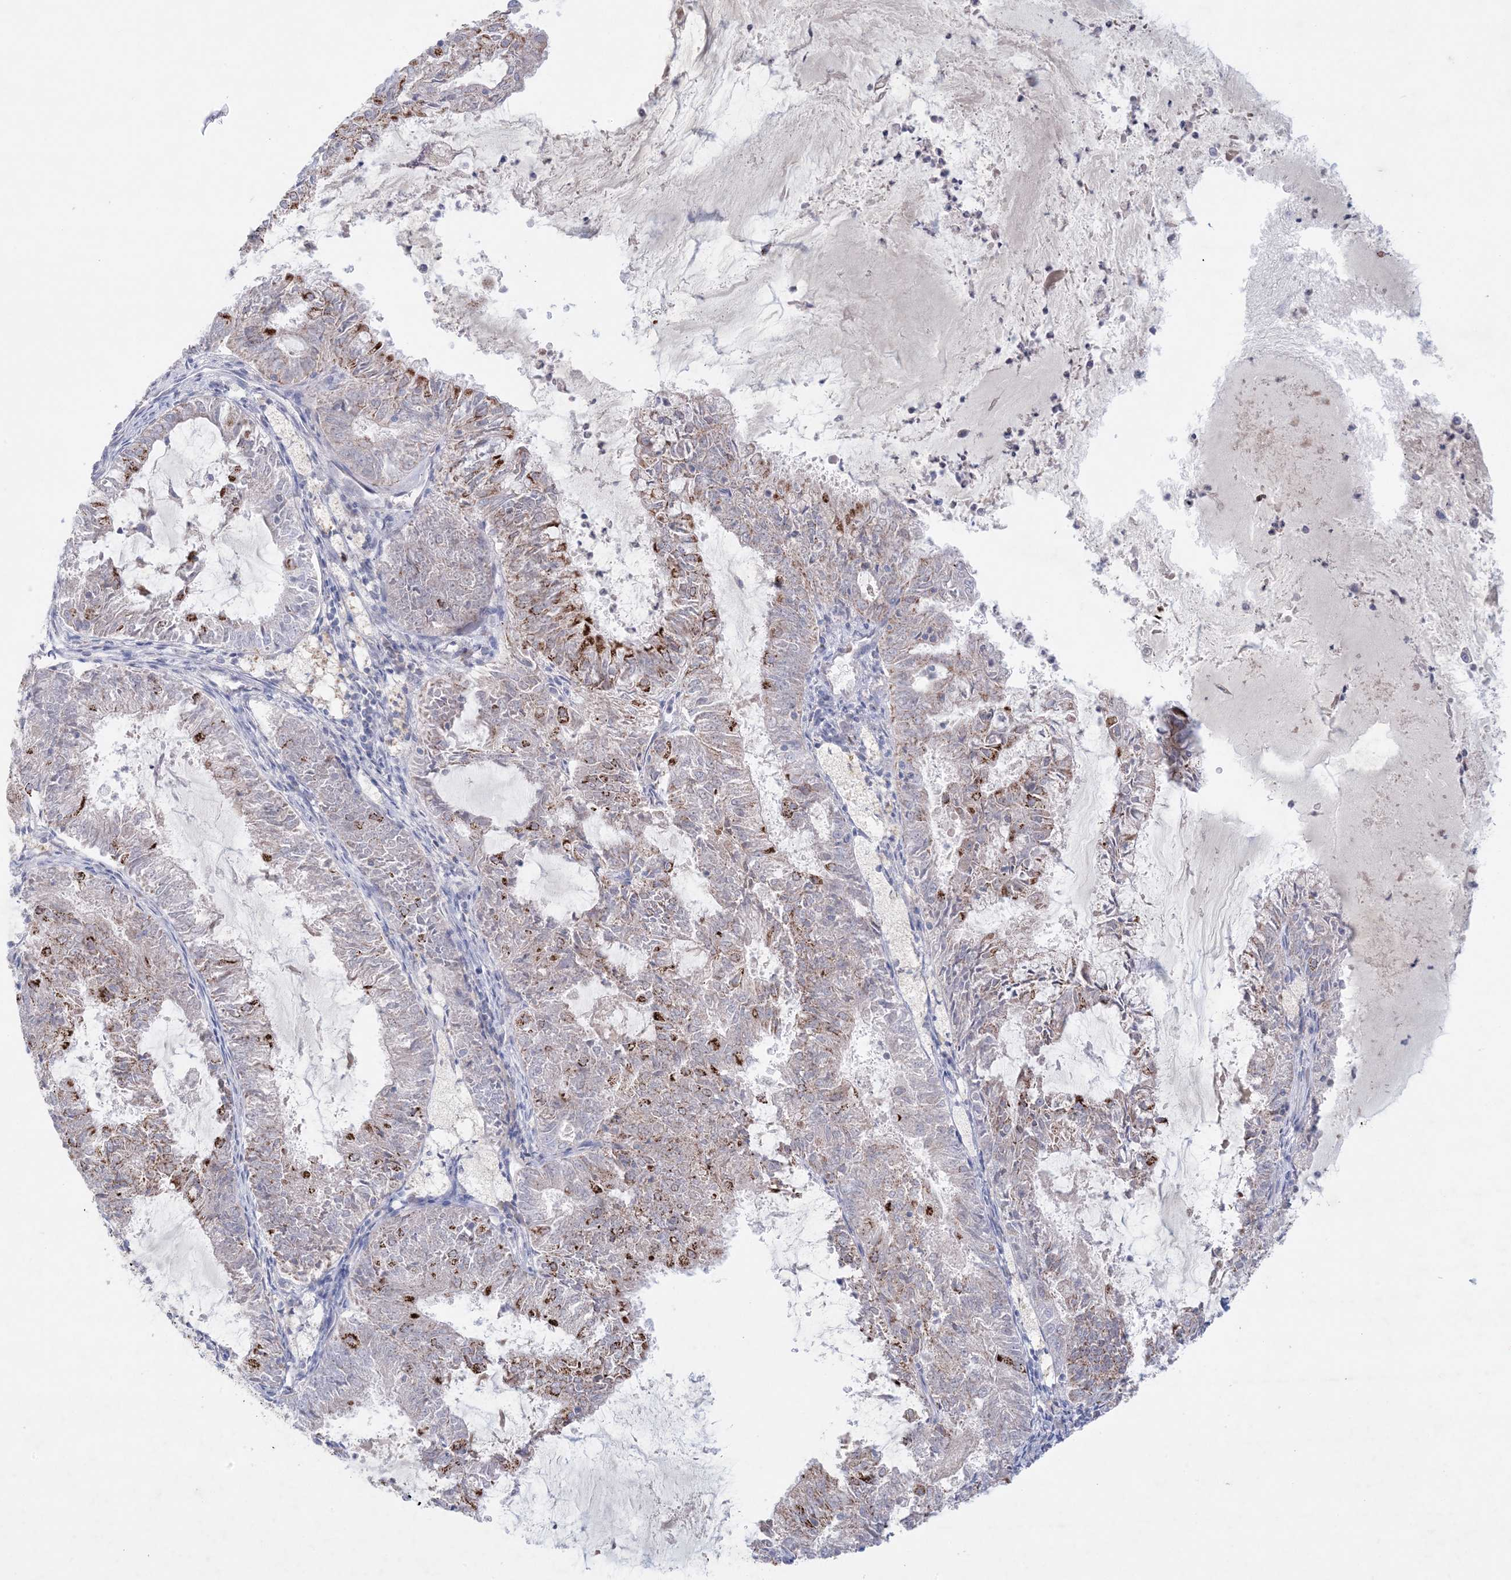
{"staining": {"intensity": "strong", "quantity": "<25%", "location": "cytoplasmic/membranous"}, "tissue": "endometrial cancer", "cell_type": "Tumor cells", "image_type": "cancer", "snomed": [{"axis": "morphology", "description": "Adenocarcinoma, NOS"}, {"axis": "topography", "description": "Endometrium"}], "caption": "Tumor cells reveal medium levels of strong cytoplasmic/membranous positivity in approximately <25% of cells in human endometrial adenocarcinoma.", "gene": "KCTD6", "patient": {"sex": "female", "age": 57}}